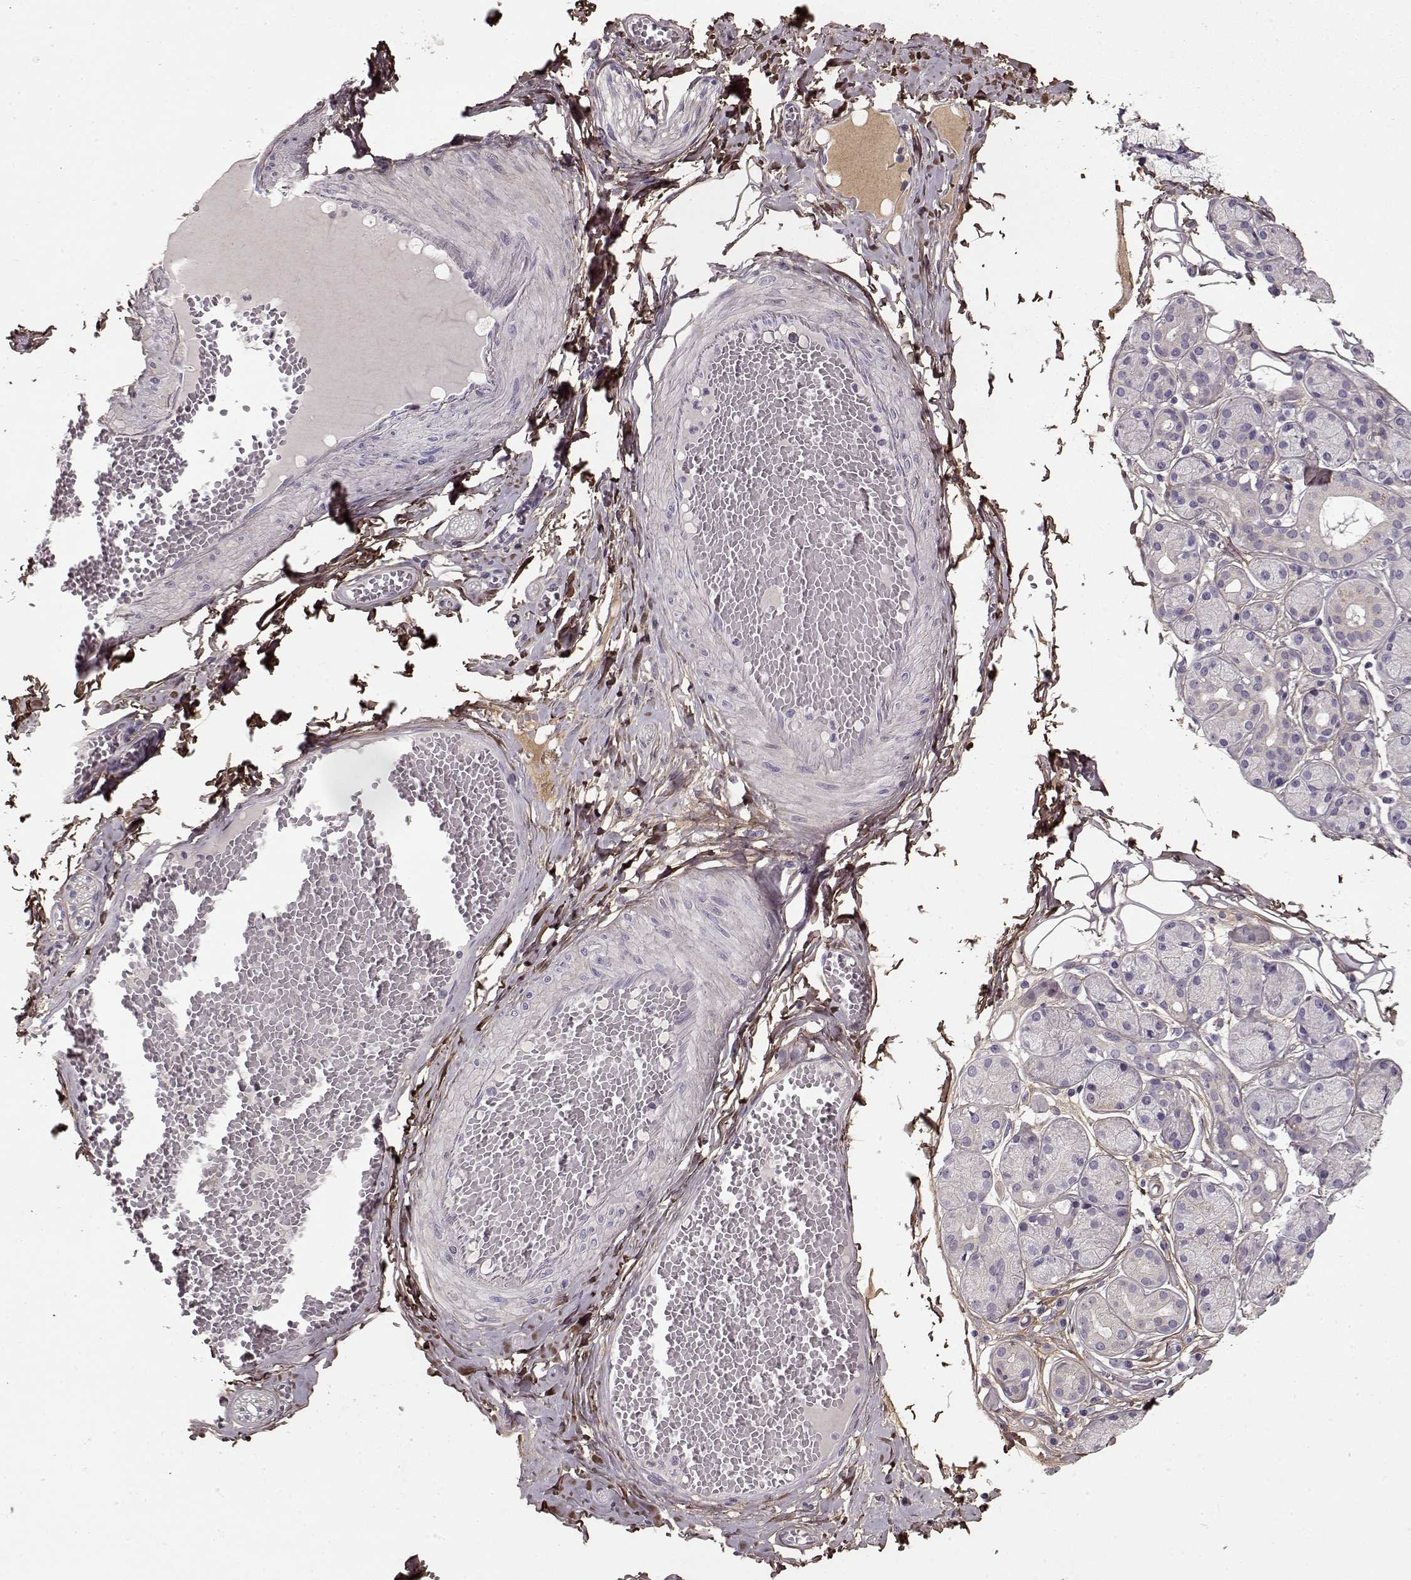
{"staining": {"intensity": "negative", "quantity": "none", "location": "none"}, "tissue": "salivary gland", "cell_type": "Glandular cells", "image_type": "normal", "snomed": [{"axis": "morphology", "description": "Normal tissue, NOS"}, {"axis": "topography", "description": "Salivary gland"}, {"axis": "topography", "description": "Peripheral nerve tissue"}], "caption": "Immunohistochemistry (IHC) image of unremarkable human salivary gland stained for a protein (brown), which exhibits no staining in glandular cells.", "gene": "LUM", "patient": {"sex": "male", "age": 71}}